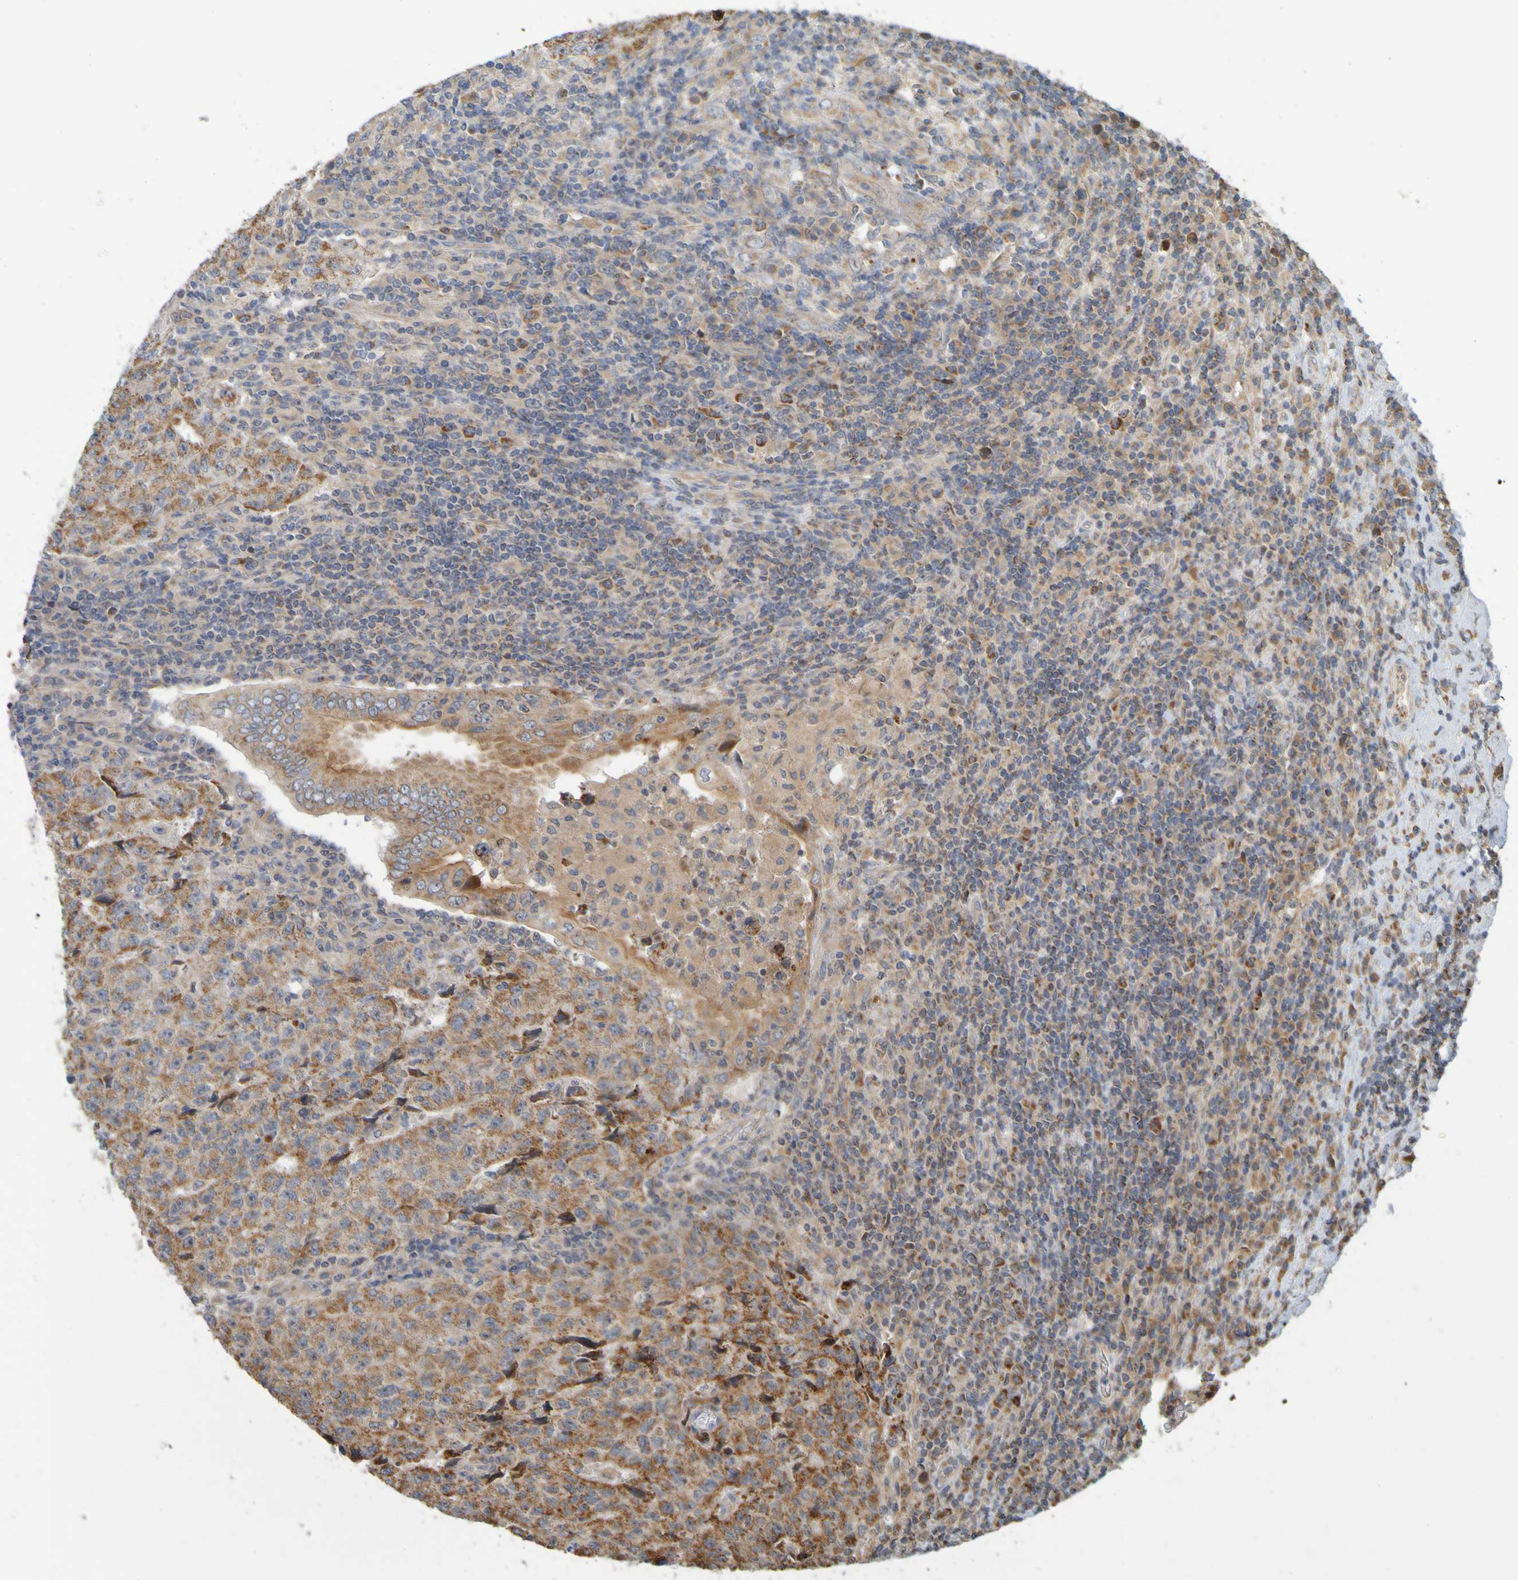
{"staining": {"intensity": "moderate", "quantity": ">75%", "location": "cytoplasmic/membranous"}, "tissue": "testis cancer", "cell_type": "Tumor cells", "image_type": "cancer", "snomed": [{"axis": "morphology", "description": "Necrosis, NOS"}, {"axis": "morphology", "description": "Carcinoma, Embryonal, NOS"}, {"axis": "topography", "description": "Testis"}], "caption": "Testis cancer tissue shows moderate cytoplasmic/membranous expression in approximately >75% of tumor cells (IHC, brightfield microscopy, high magnification).", "gene": "TMBIM1", "patient": {"sex": "male", "age": 19}}